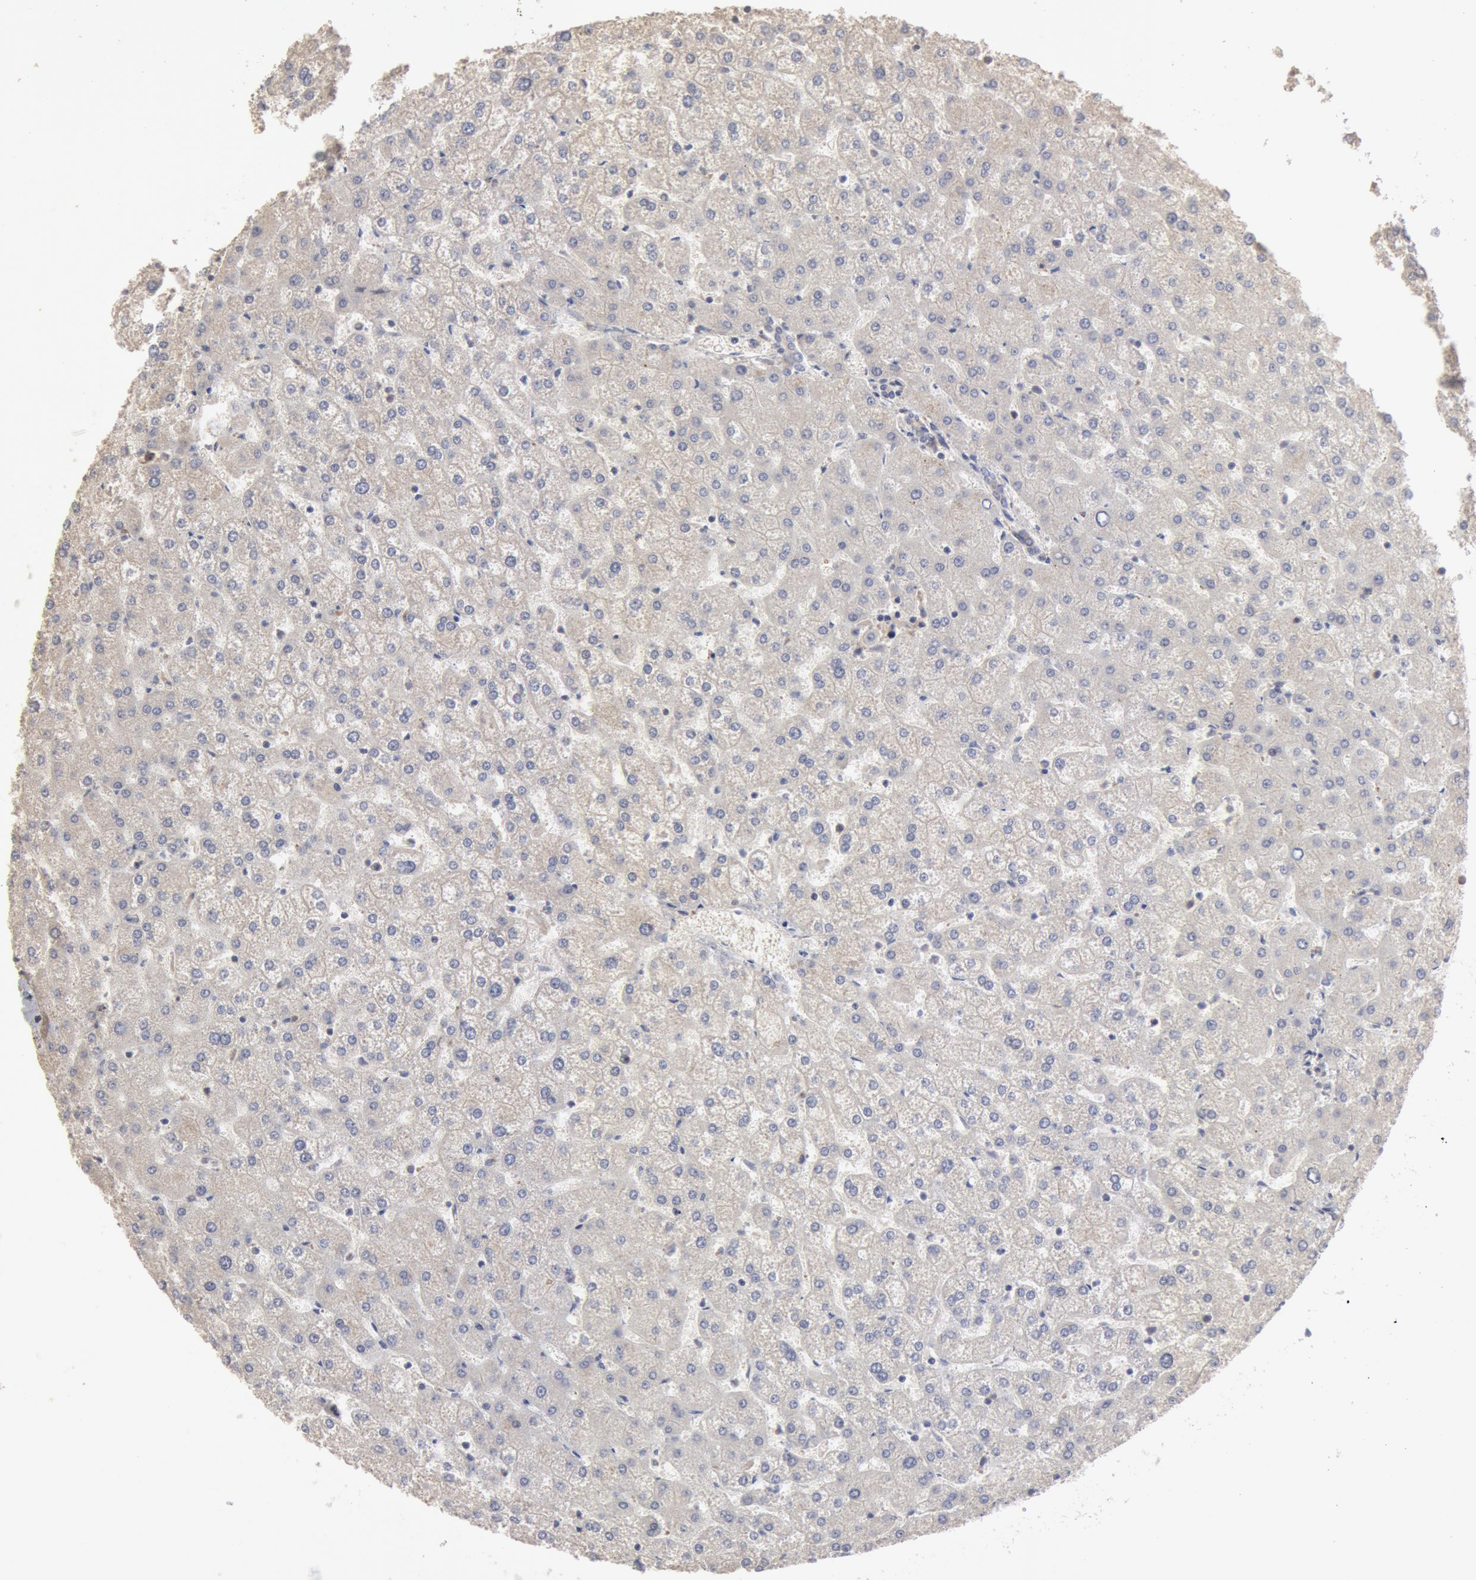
{"staining": {"intensity": "negative", "quantity": "none", "location": "none"}, "tissue": "liver", "cell_type": "Cholangiocytes", "image_type": "normal", "snomed": [{"axis": "morphology", "description": "Normal tissue, NOS"}, {"axis": "topography", "description": "Liver"}], "caption": "Immunohistochemical staining of benign liver shows no significant expression in cholangiocytes. (Stains: DAB (3,3'-diaminobenzidine) IHC with hematoxylin counter stain, Microscopy: brightfield microscopy at high magnification).", "gene": "OSBPL8", "patient": {"sex": "female", "age": 32}}